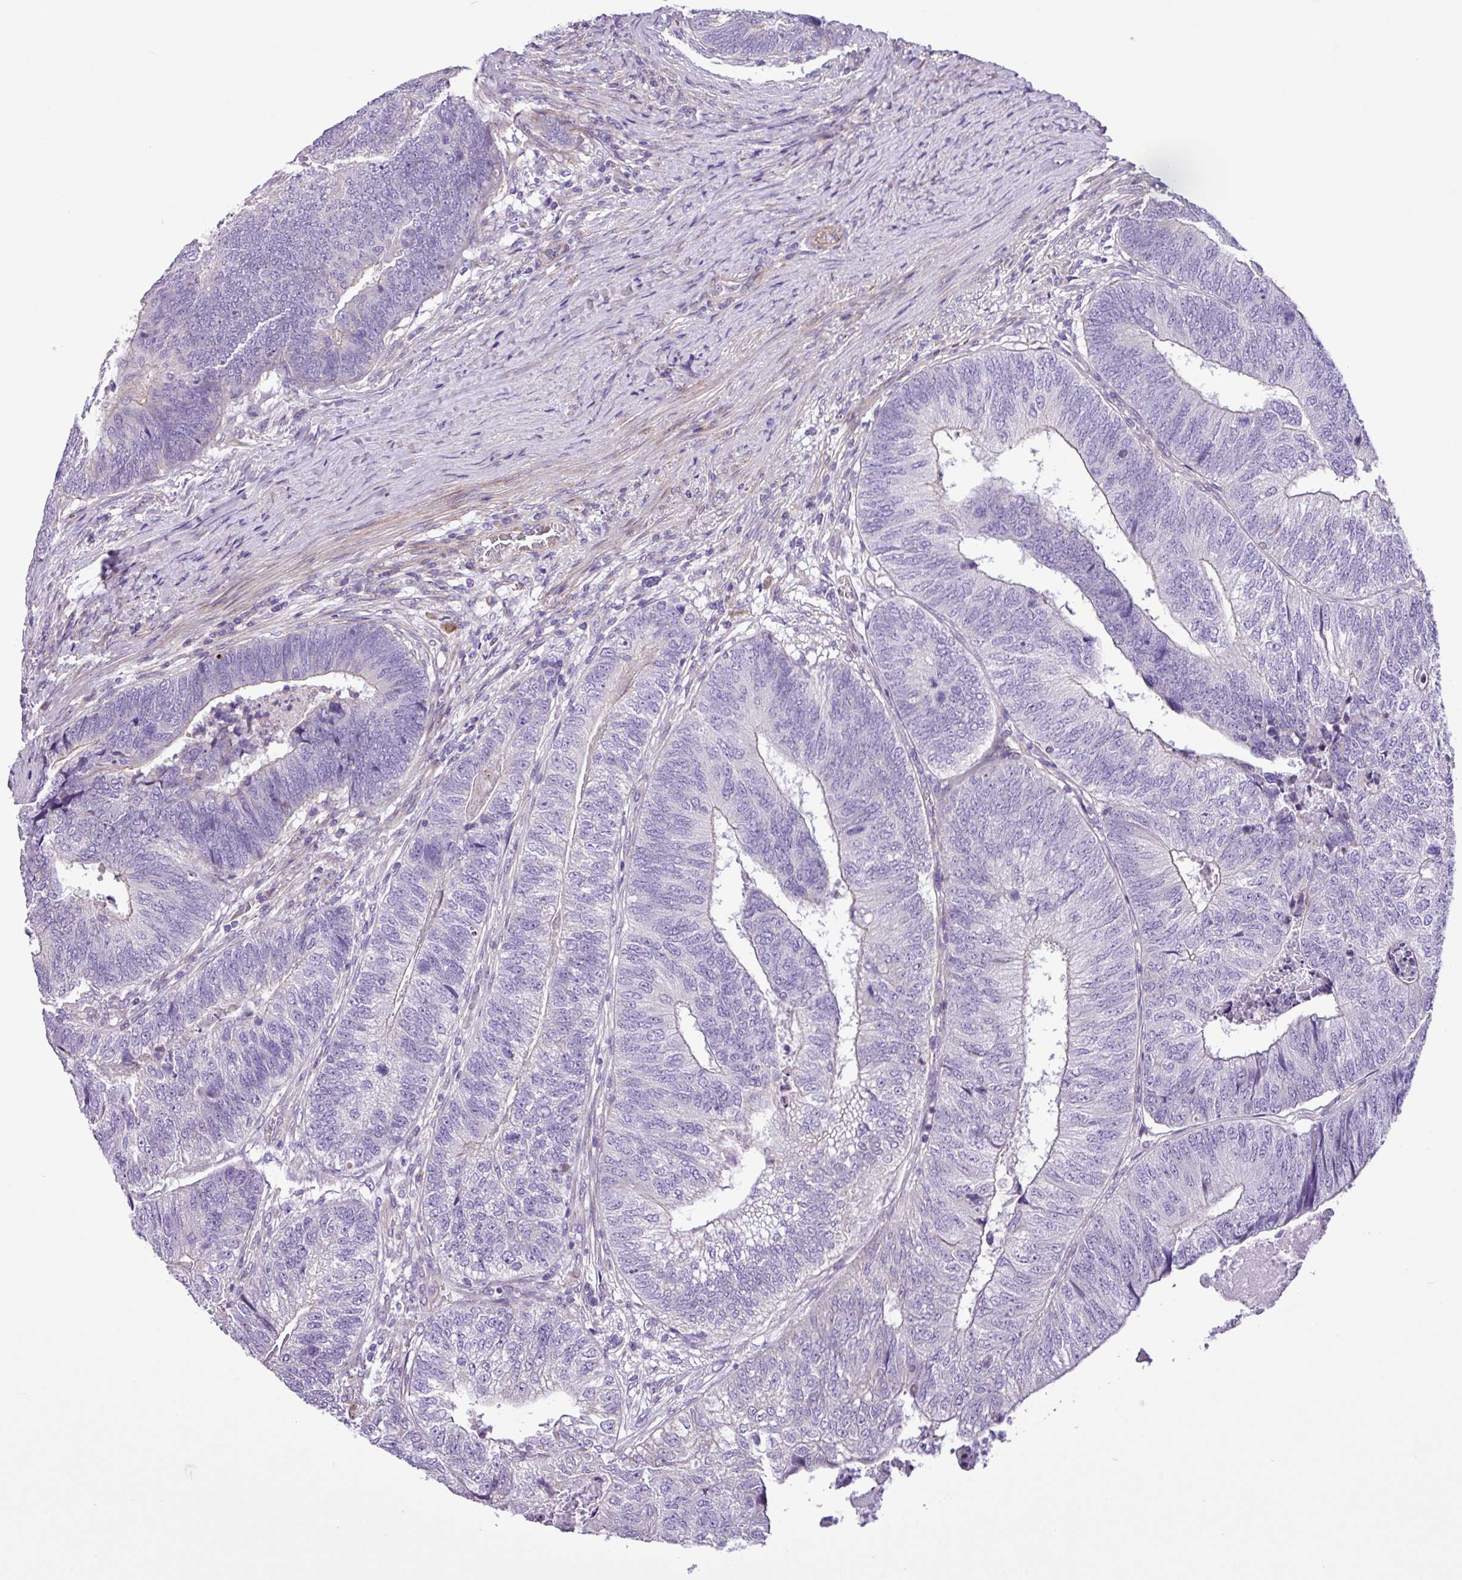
{"staining": {"intensity": "negative", "quantity": "none", "location": "none"}, "tissue": "colorectal cancer", "cell_type": "Tumor cells", "image_type": "cancer", "snomed": [{"axis": "morphology", "description": "Adenocarcinoma, NOS"}, {"axis": "topography", "description": "Colon"}], "caption": "The photomicrograph exhibits no significant staining in tumor cells of colorectal adenocarcinoma. The staining is performed using DAB brown chromogen with nuclei counter-stained in using hematoxylin.", "gene": "C11orf91", "patient": {"sex": "female", "age": 67}}